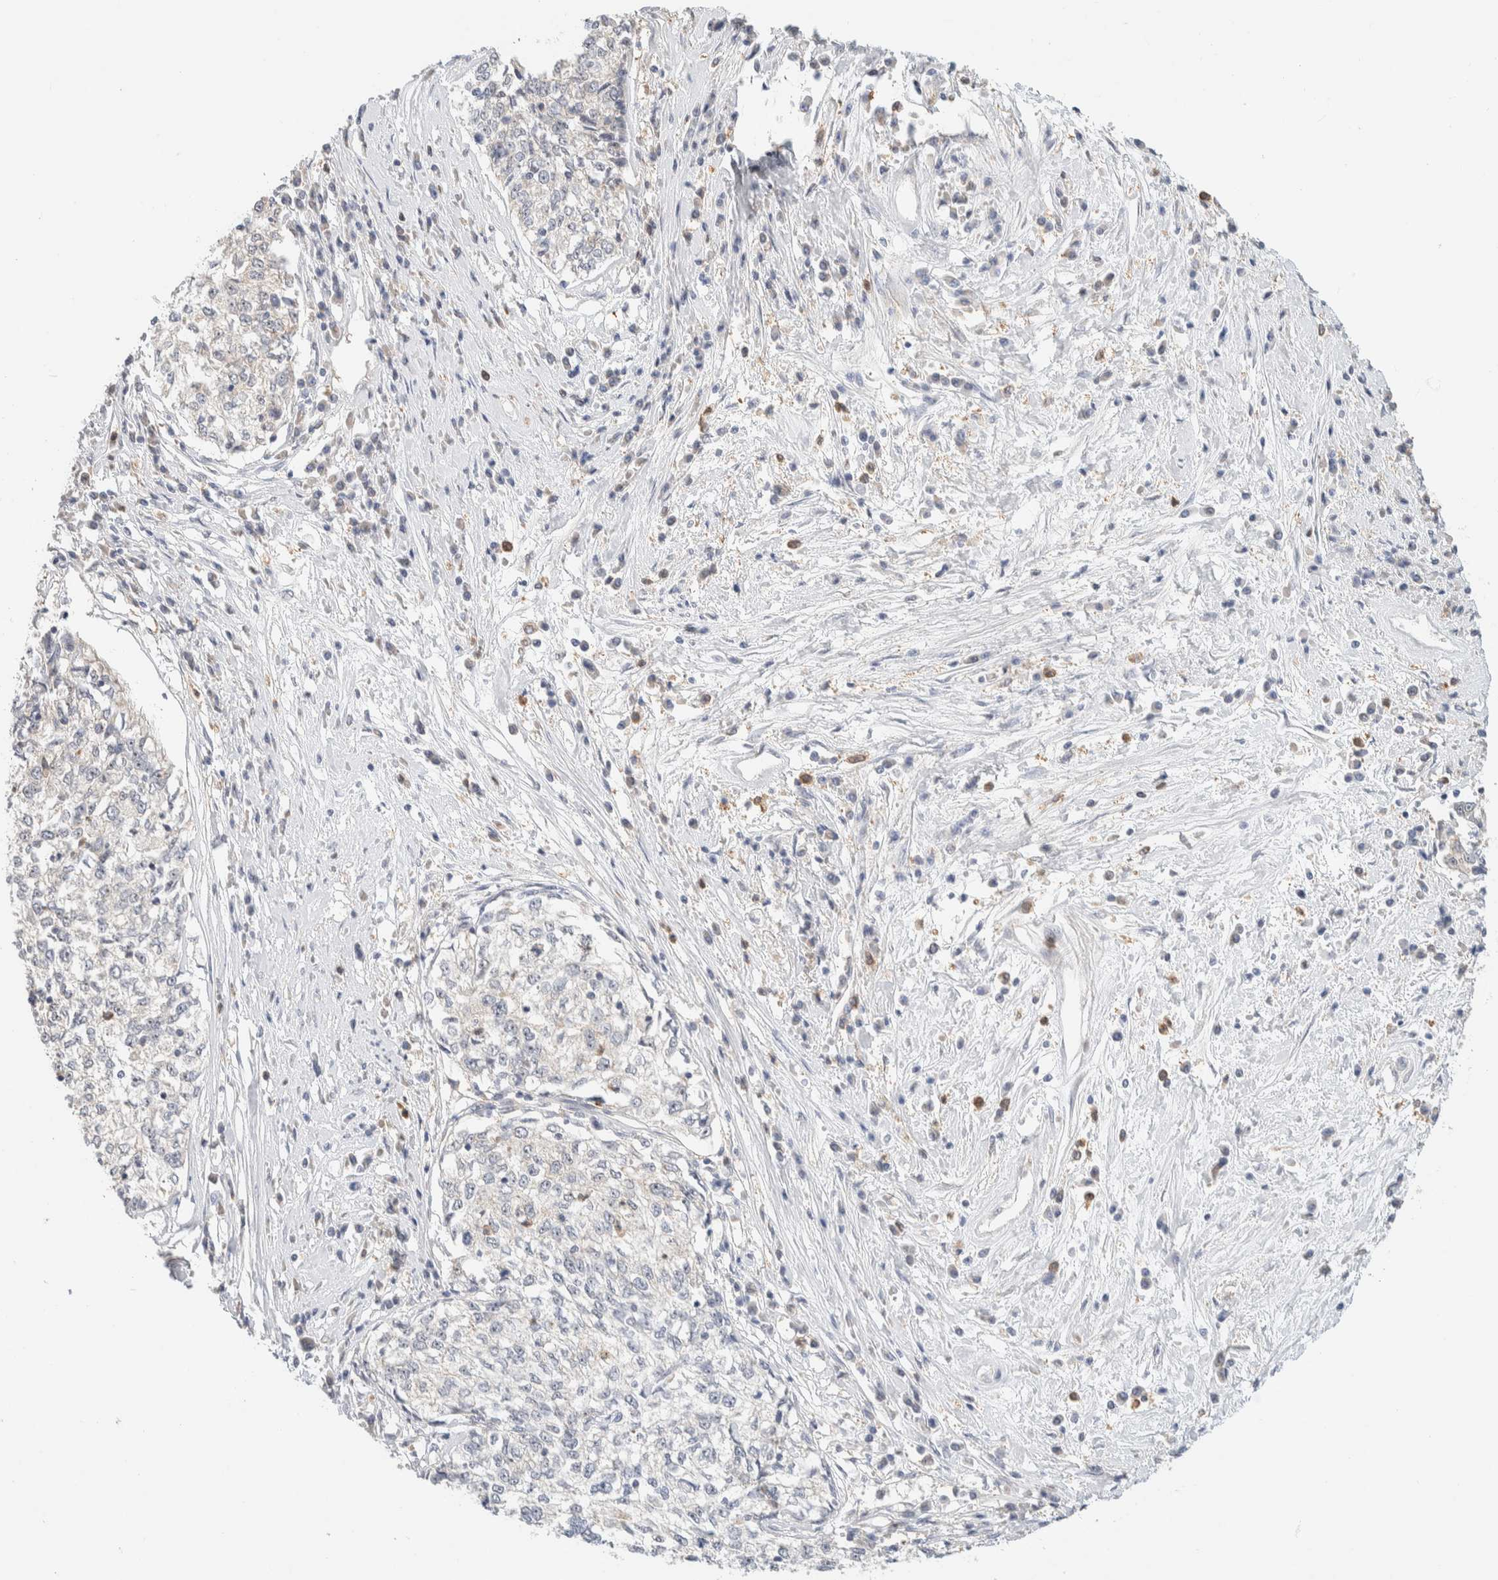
{"staining": {"intensity": "negative", "quantity": "none", "location": "none"}, "tissue": "cervical cancer", "cell_type": "Tumor cells", "image_type": "cancer", "snomed": [{"axis": "morphology", "description": "Squamous cell carcinoma, NOS"}, {"axis": "topography", "description": "Cervix"}], "caption": "Immunohistochemistry of human squamous cell carcinoma (cervical) demonstrates no staining in tumor cells.", "gene": "HDHD3", "patient": {"sex": "female", "age": 57}}